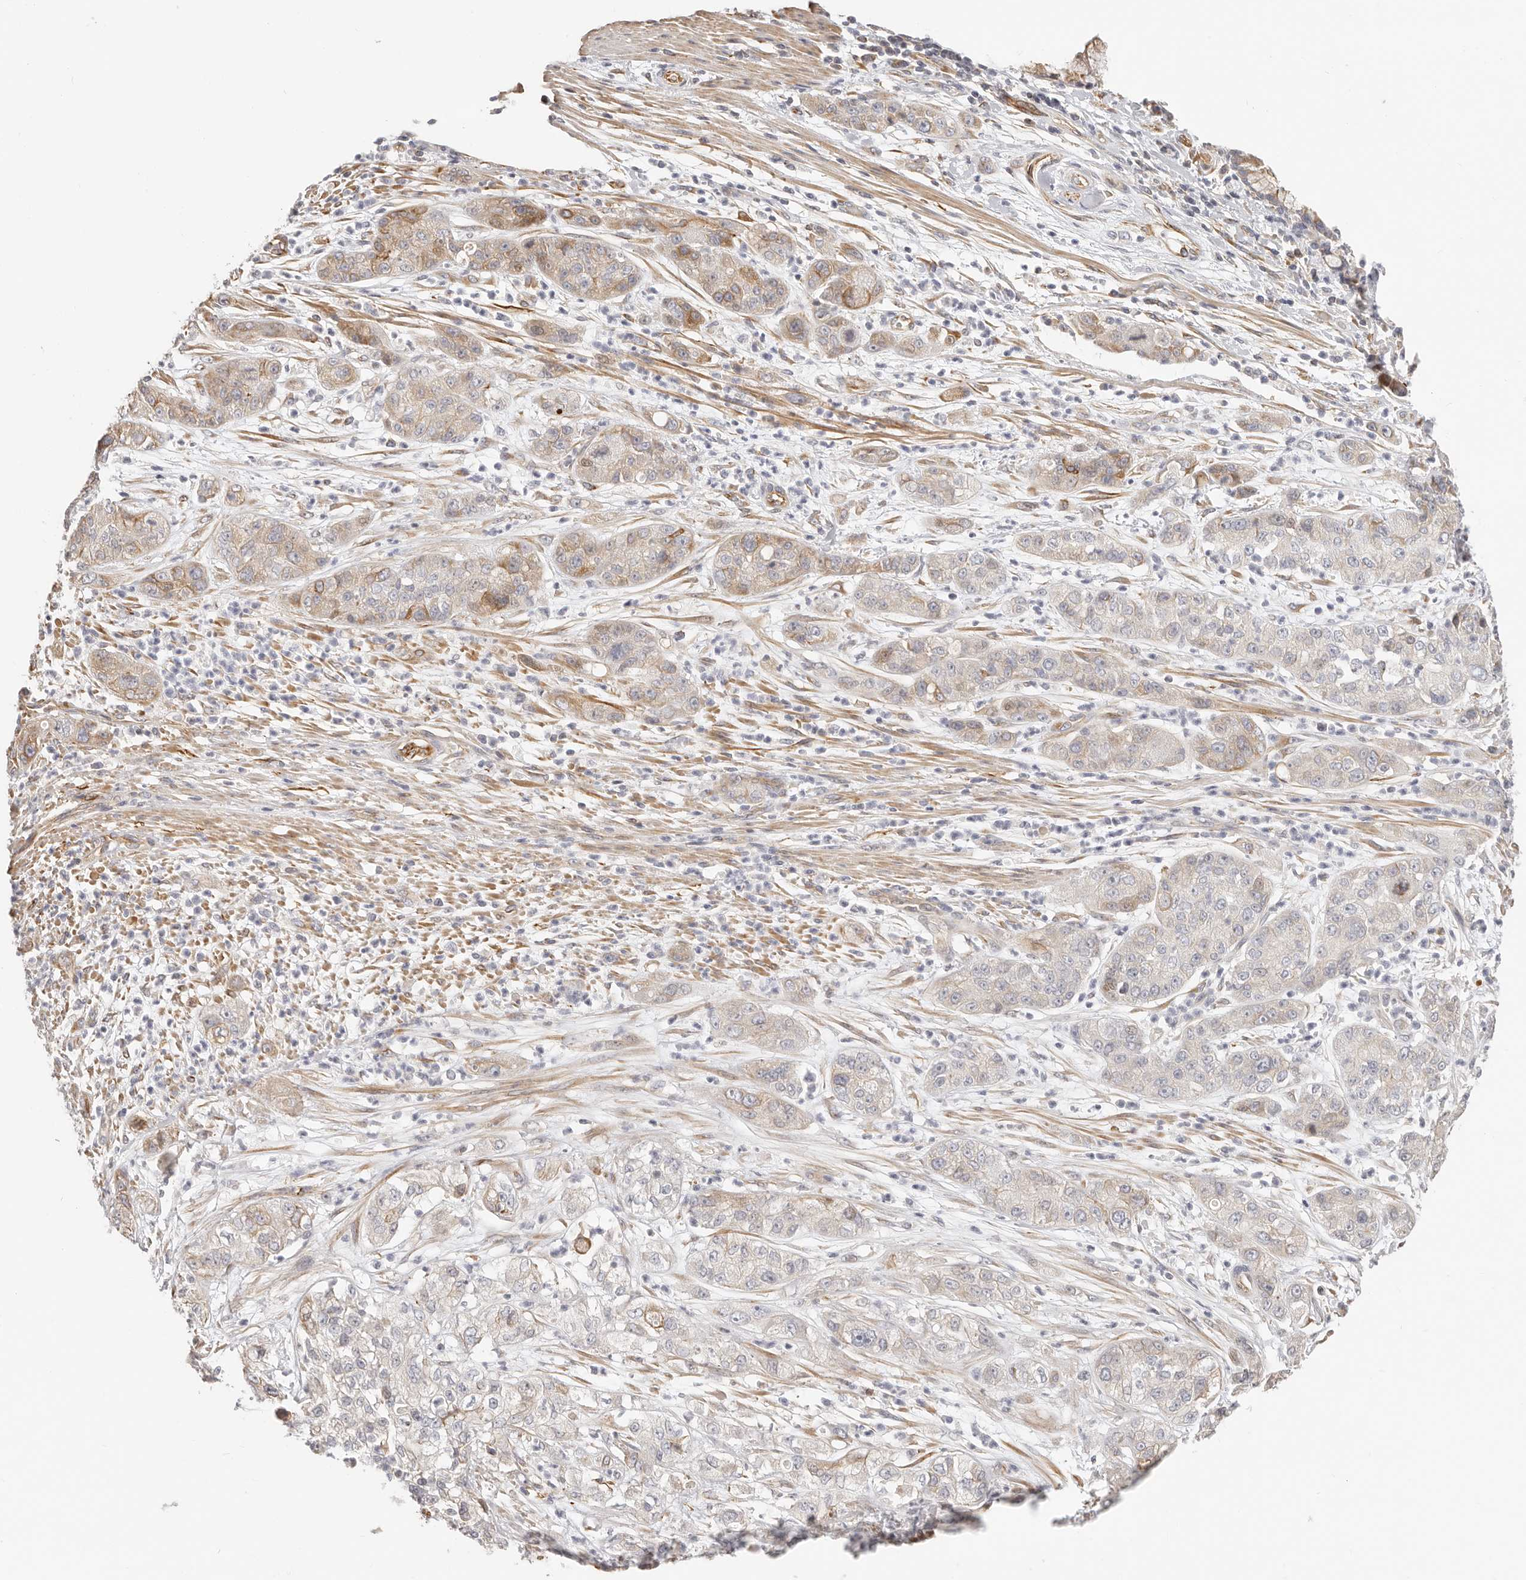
{"staining": {"intensity": "moderate", "quantity": "<25%", "location": "cytoplasmic/membranous"}, "tissue": "pancreatic cancer", "cell_type": "Tumor cells", "image_type": "cancer", "snomed": [{"axis": "morphology", "description": "Adenocarcinoma, NOS"}, {"axis": "topography", "description": "Pancreas"}], "caption": "An IHC image of neoplastic tissue is shown. Protein staining in brown shows moderate cytoplasmic/membranous positivity in pancreatic cancer within tumor cells. (IHC, brightfield microscopy, high magnification).", "gene": "DTNBP1", "patient": {"sex": "female", "age": 78}}